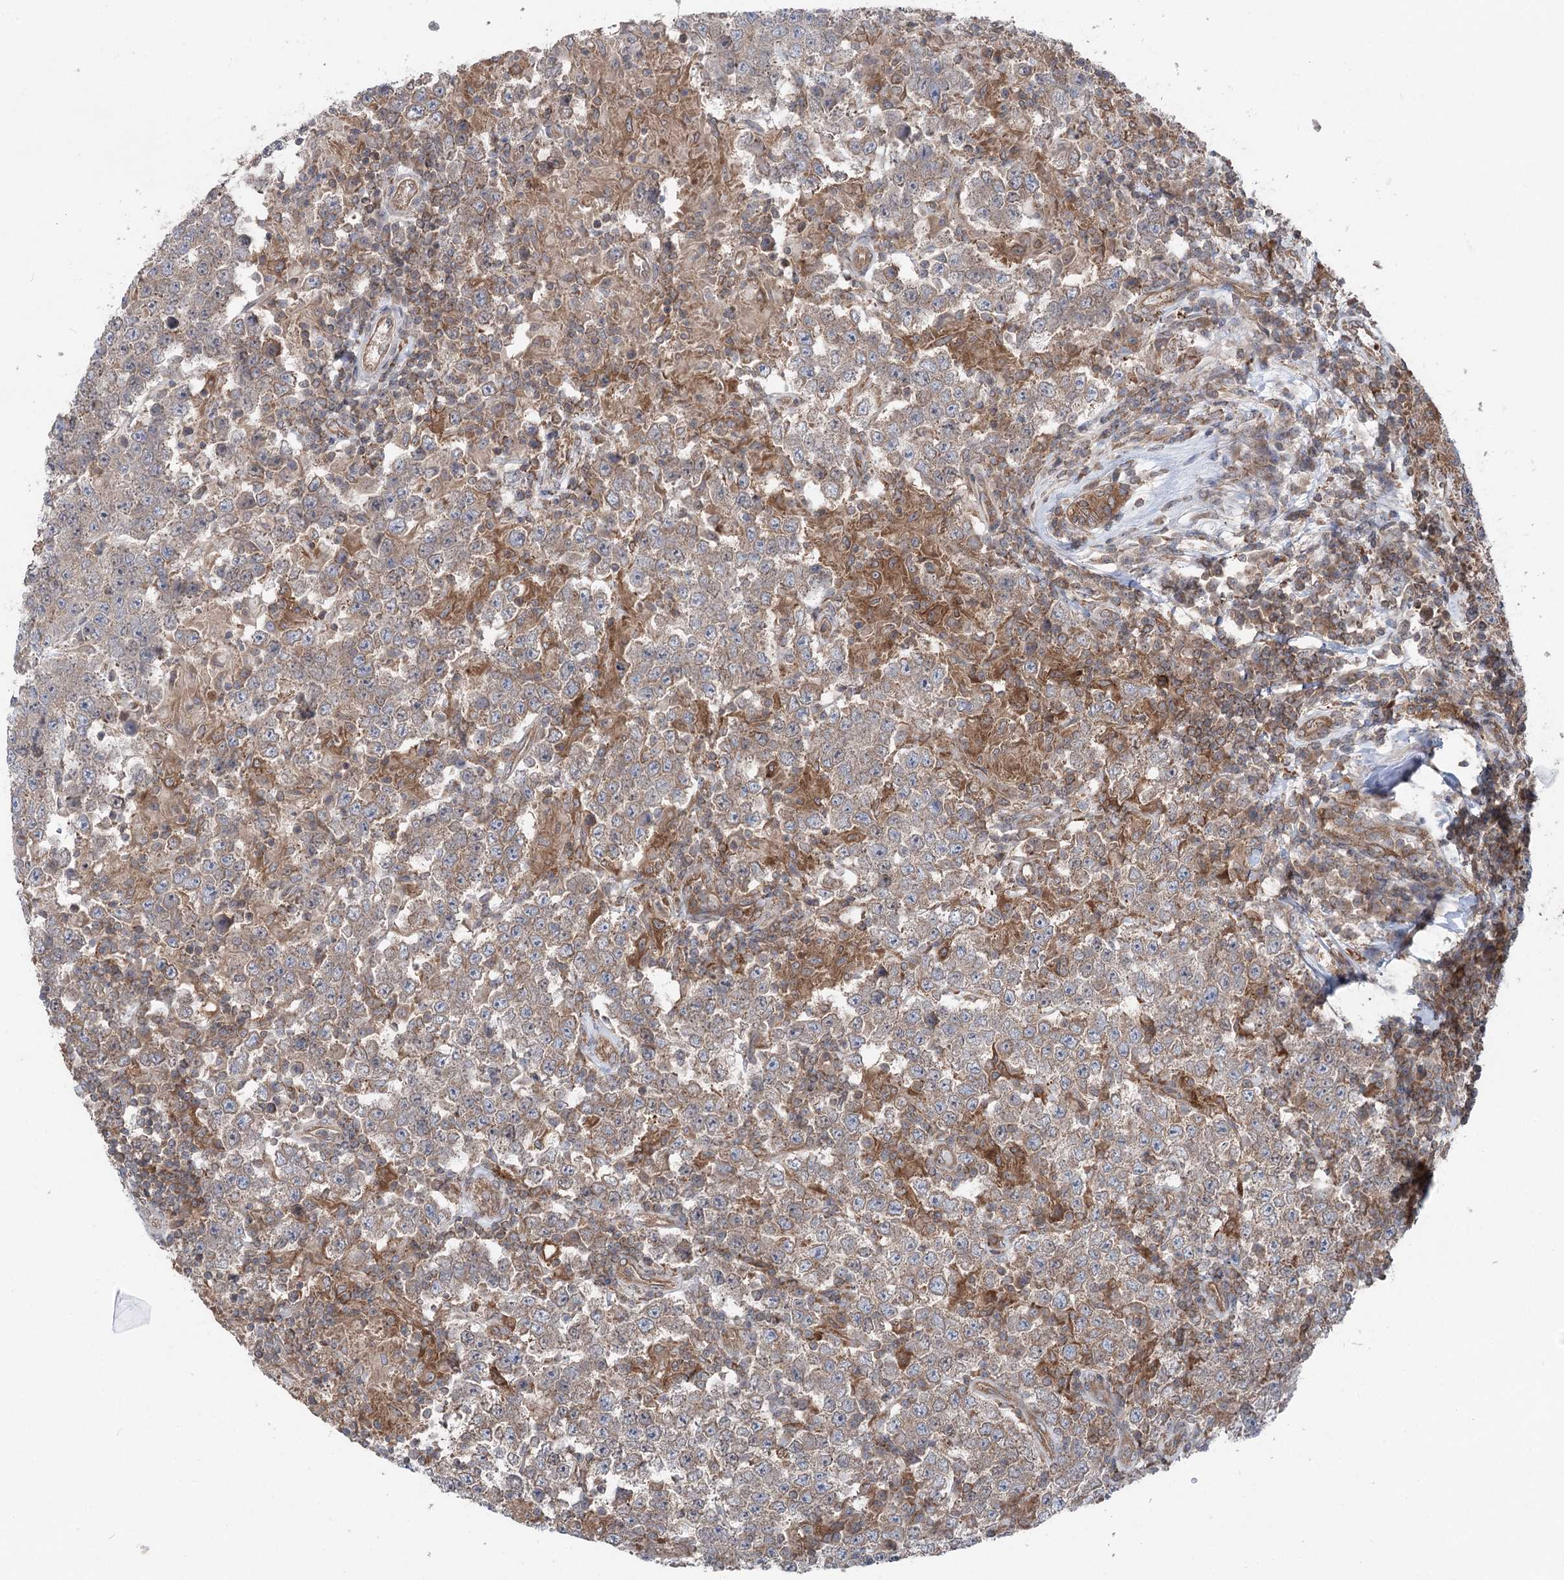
{"staining": {"intensity": "weak", "quantity": "<25%", "location": "cytoplasmic/membranous"}, "tissue": "testis cancer", "cell_type": "Tumor cells", "image_type": "cancer", "snomed": [{"axis": "morphology", "description": "Normal tissue, NOS"}, {"axis": "morphology", "description": "Urothelial carcinoma, High grade"}, {"axis": "morphology", "description": "Seminoma, NOS"}, {"axis": "morphology", "description": "Carcinoma, Embryonal, NOS"}, {"axis": "topography", "description": "Urinary bladder"}, {"axis": "topography", "description": "Testis"}], "caption": "High magnification brightfield microscopy of embryonal carcinoma (testis) stained with DAB (brown) and counterstained with hematoxylin (blue): tumor cells show no significant positivity.", "gene": "PPP1R21", "patient": {"sex": "male", "age": 41}}